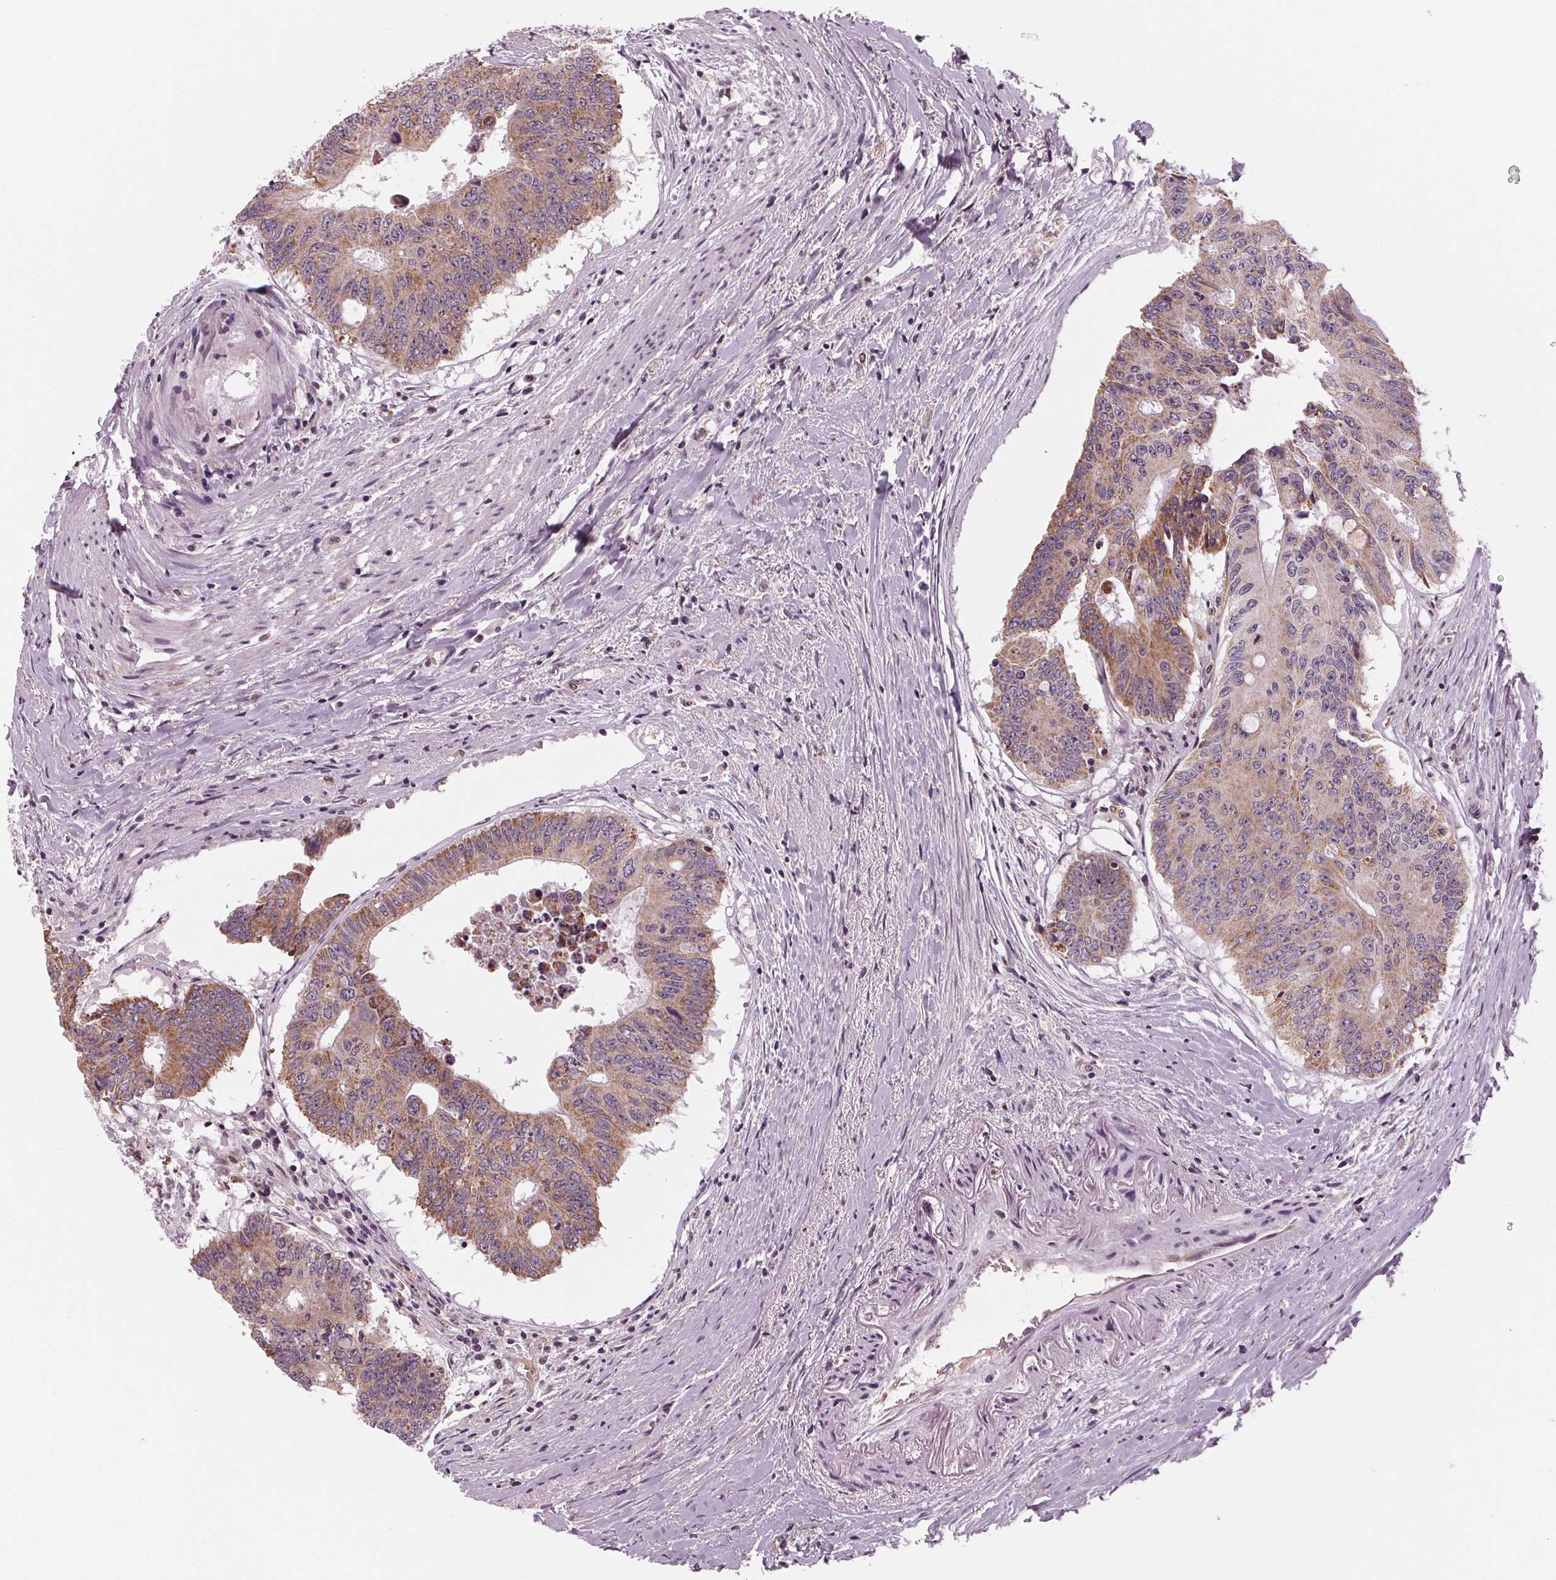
{"staining": {"intensity": "moderate", "quantity": ">75%", "location": "cytoplasmic/membranous"}, "tissue": "colorectal cancer", "cell_type": "Tumor cells", "image_type": "cancer", "snomed": [{"axis": "morphology", "description": "Adenocarcinoma, NOS"}, {"axis": "topography", "description": "Rectum"}], "caption": "Brown immunohistochemical staining in human adenocarcinoma (colorectal) demonstrates moderate cytoplasmic/membranous positivity in about >75% of tumor cells.", "gene": "STAT3", "patient": {"sex": "male", "age": 59}}